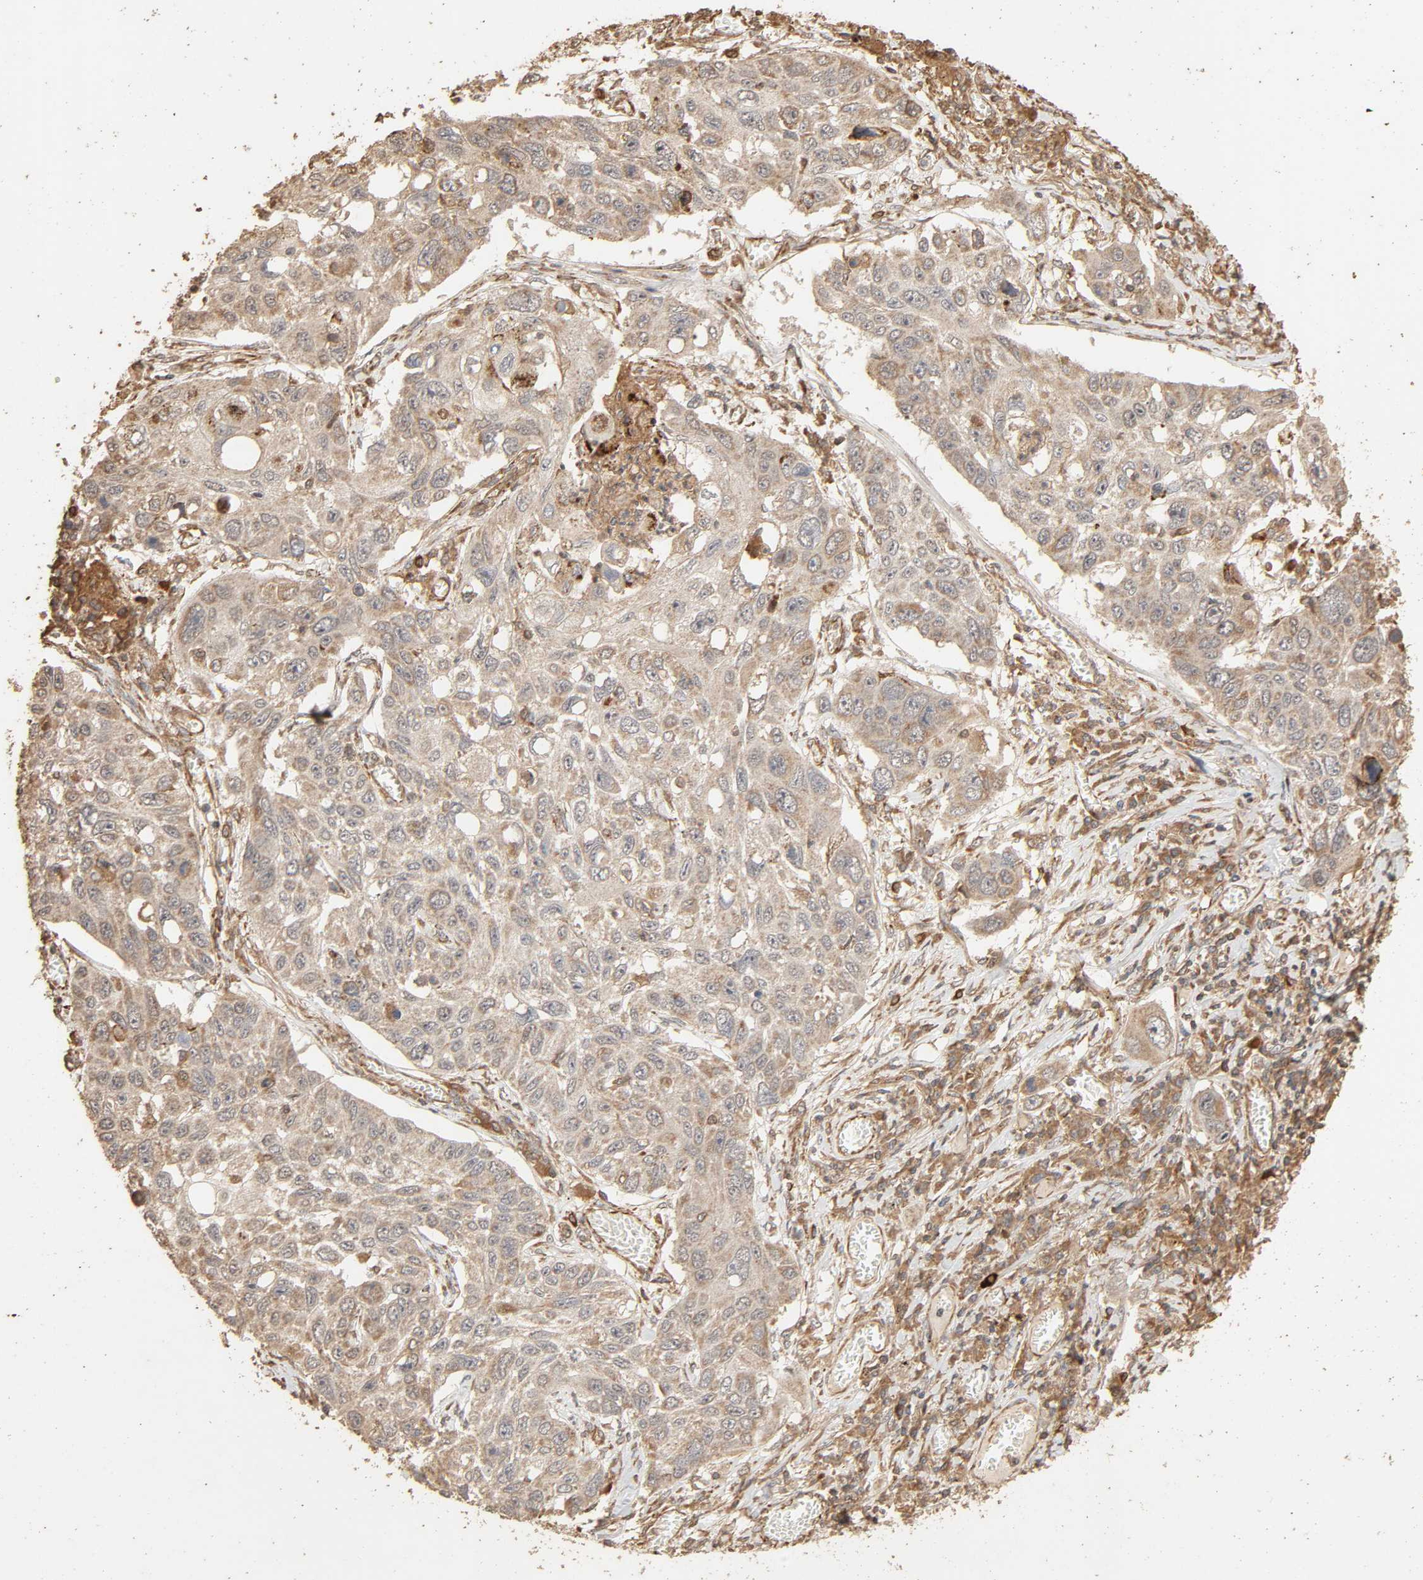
{"staining": {"intensity": "moderate", "quantity": "25%-75%", "location": "cytoplasmic/membranous"}, "tissue": "lung cancer", "cell_type": "Tumor cells", "image_type": "cancer", "snomed": [{"axis": "morphology", "description": "Squamous cell carcinoma, NOS"}, {"axis": "topography", "description": "Lung"}], "caption": "There is medium levels of moderate cytoplasmic/membranous expression in tumor cells of lung squamous cell carcinoma, as demonstrated by immunohistochemical staining (brown color).", "gene": "RPS6KA6", "patient": {"sex": "male", "age": 71}}